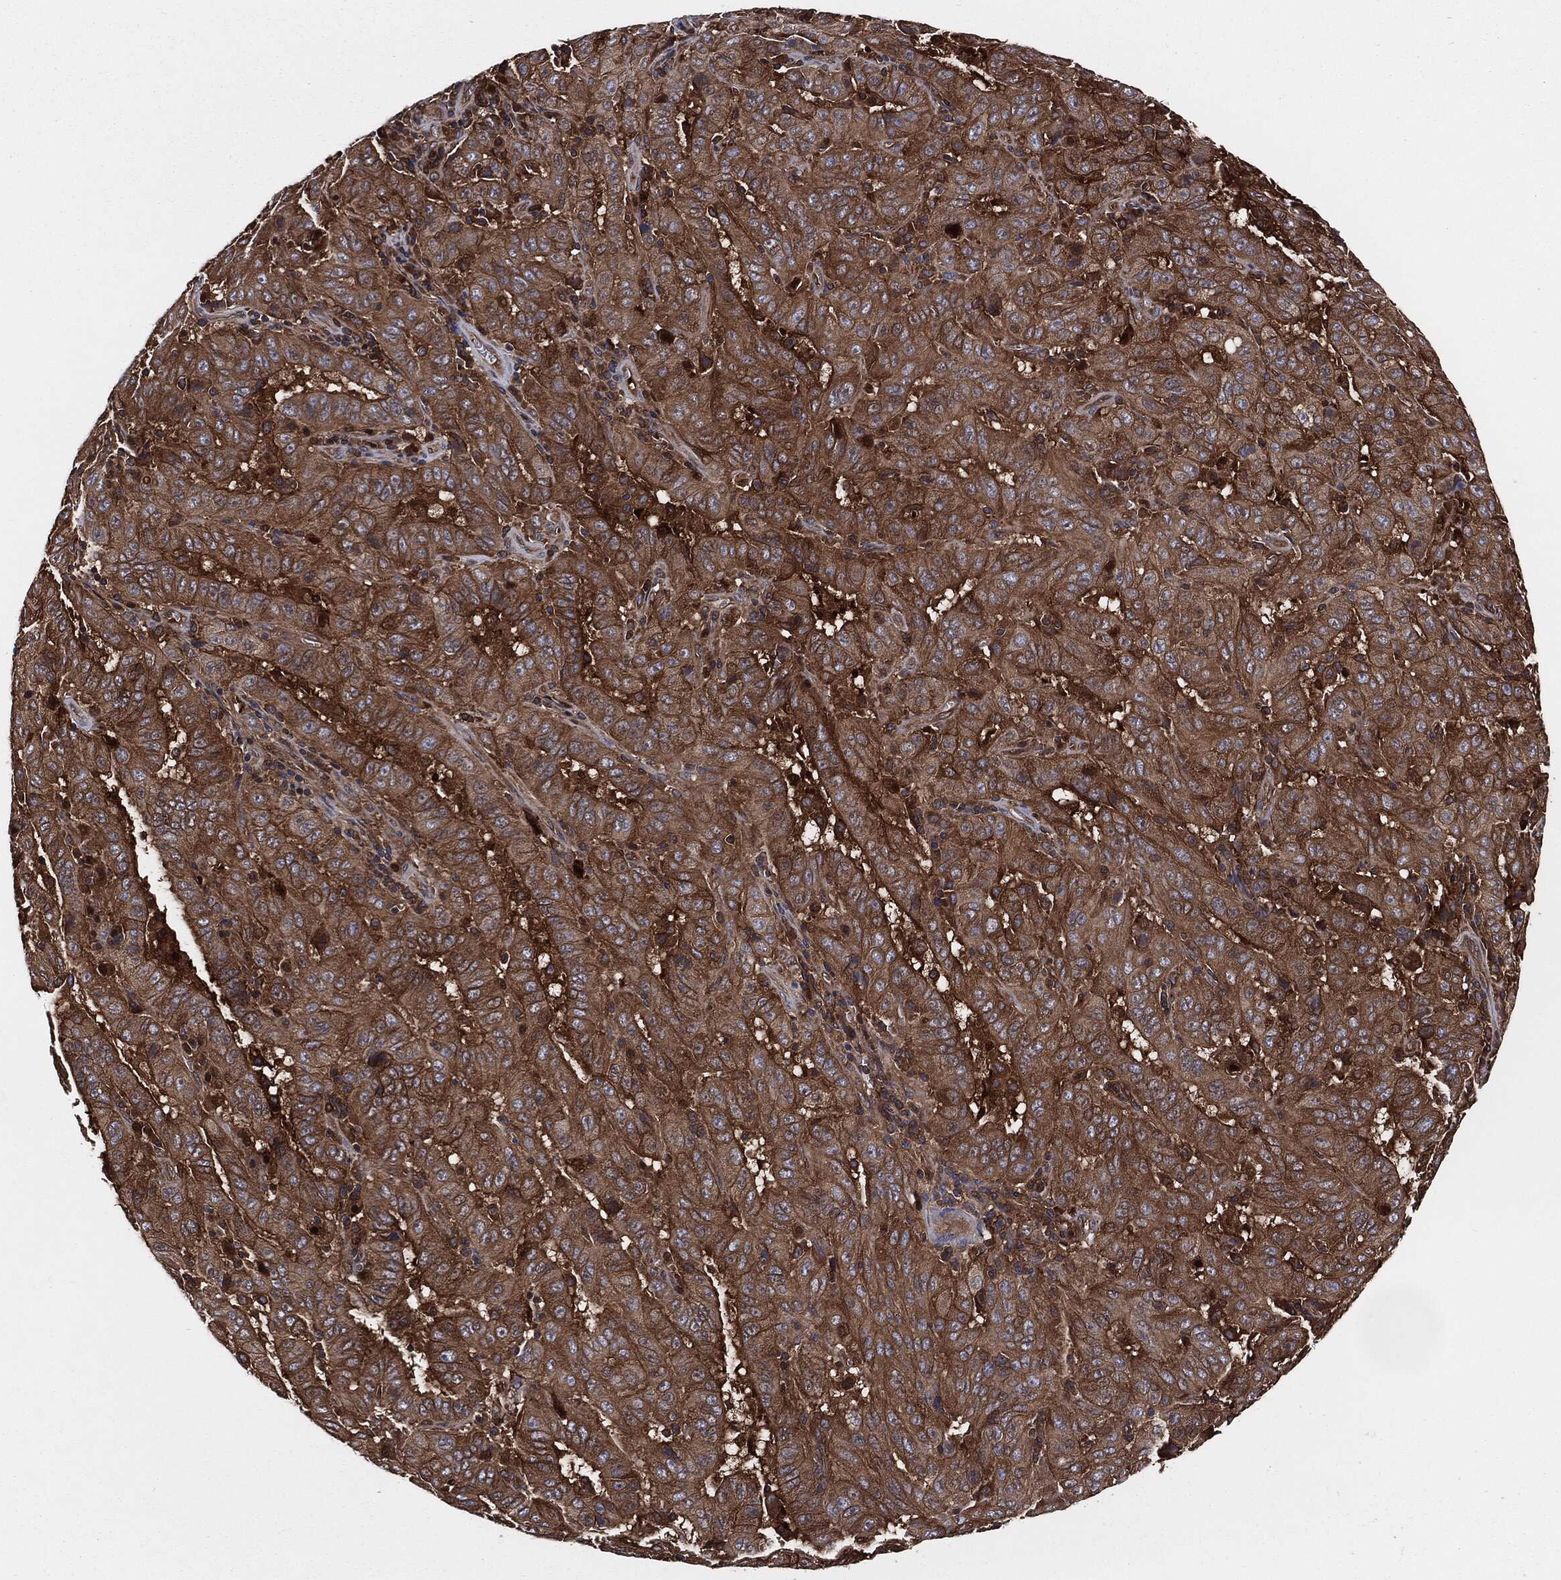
{"staining": {"intensity": "strong", "quantity": ">75%", "location": "cytoplasmic/membranous"}, "tissue": "pancreatic cancer", "cell_type": "Tumor cells", "image_type": "cancer", "snomed": [{"axis": "morphology", "description": "Adenocarcinoma, NOS"}, {"axis": "topography", "description": "Pancreas"}], "caption": "High-power microscopy captured an IHC histopathology image of pancreatic cancer (adenocarcinoma), revealing strong cytoplasmic/membranous positivity in about >75% of tumor cells.", "gene": "XPNPEP1", "patient": {"sex": "male", "age": 63}}